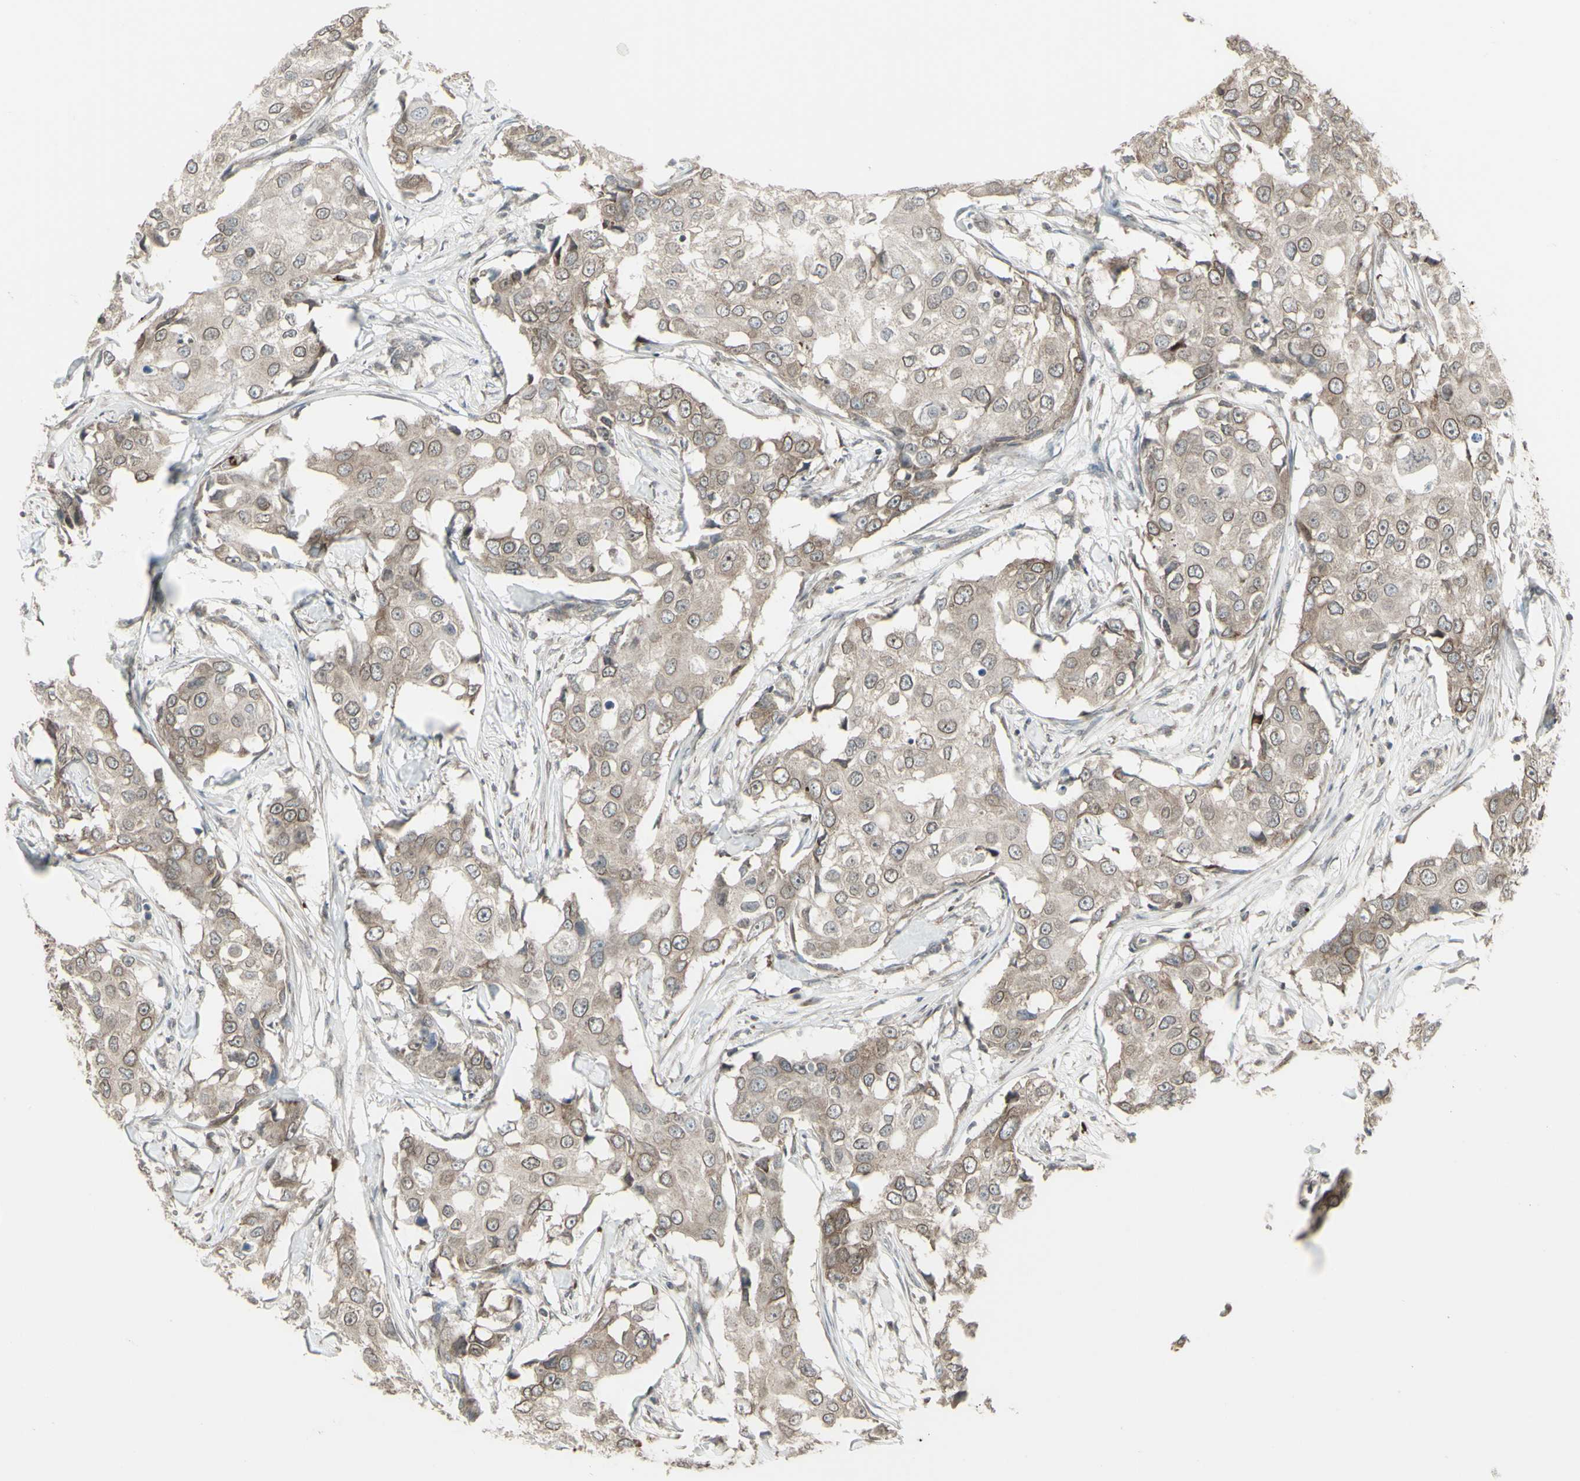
{"staining": {"intensity": "moderate", "quantity": ">75%", "location": "cytoplasmic/membranous,nuclear"}, "tissue": "breast cancer", "cell_type": "Tumor cells", "image_type": "cancer", "snomed": [{"axis": "morphology", "description": "Duct carcinoma"}, {"axis": "topography", "description": "Breast"}], "caption": "This is an image of immunohistochemistry staining of breast intraductal carcinoma, which shows moderate expression in the cytoplasmic/membranous and nuclear of tumor cells.", "gene": "DTX3L", "patient": {"sex": "female", "age": 27}}